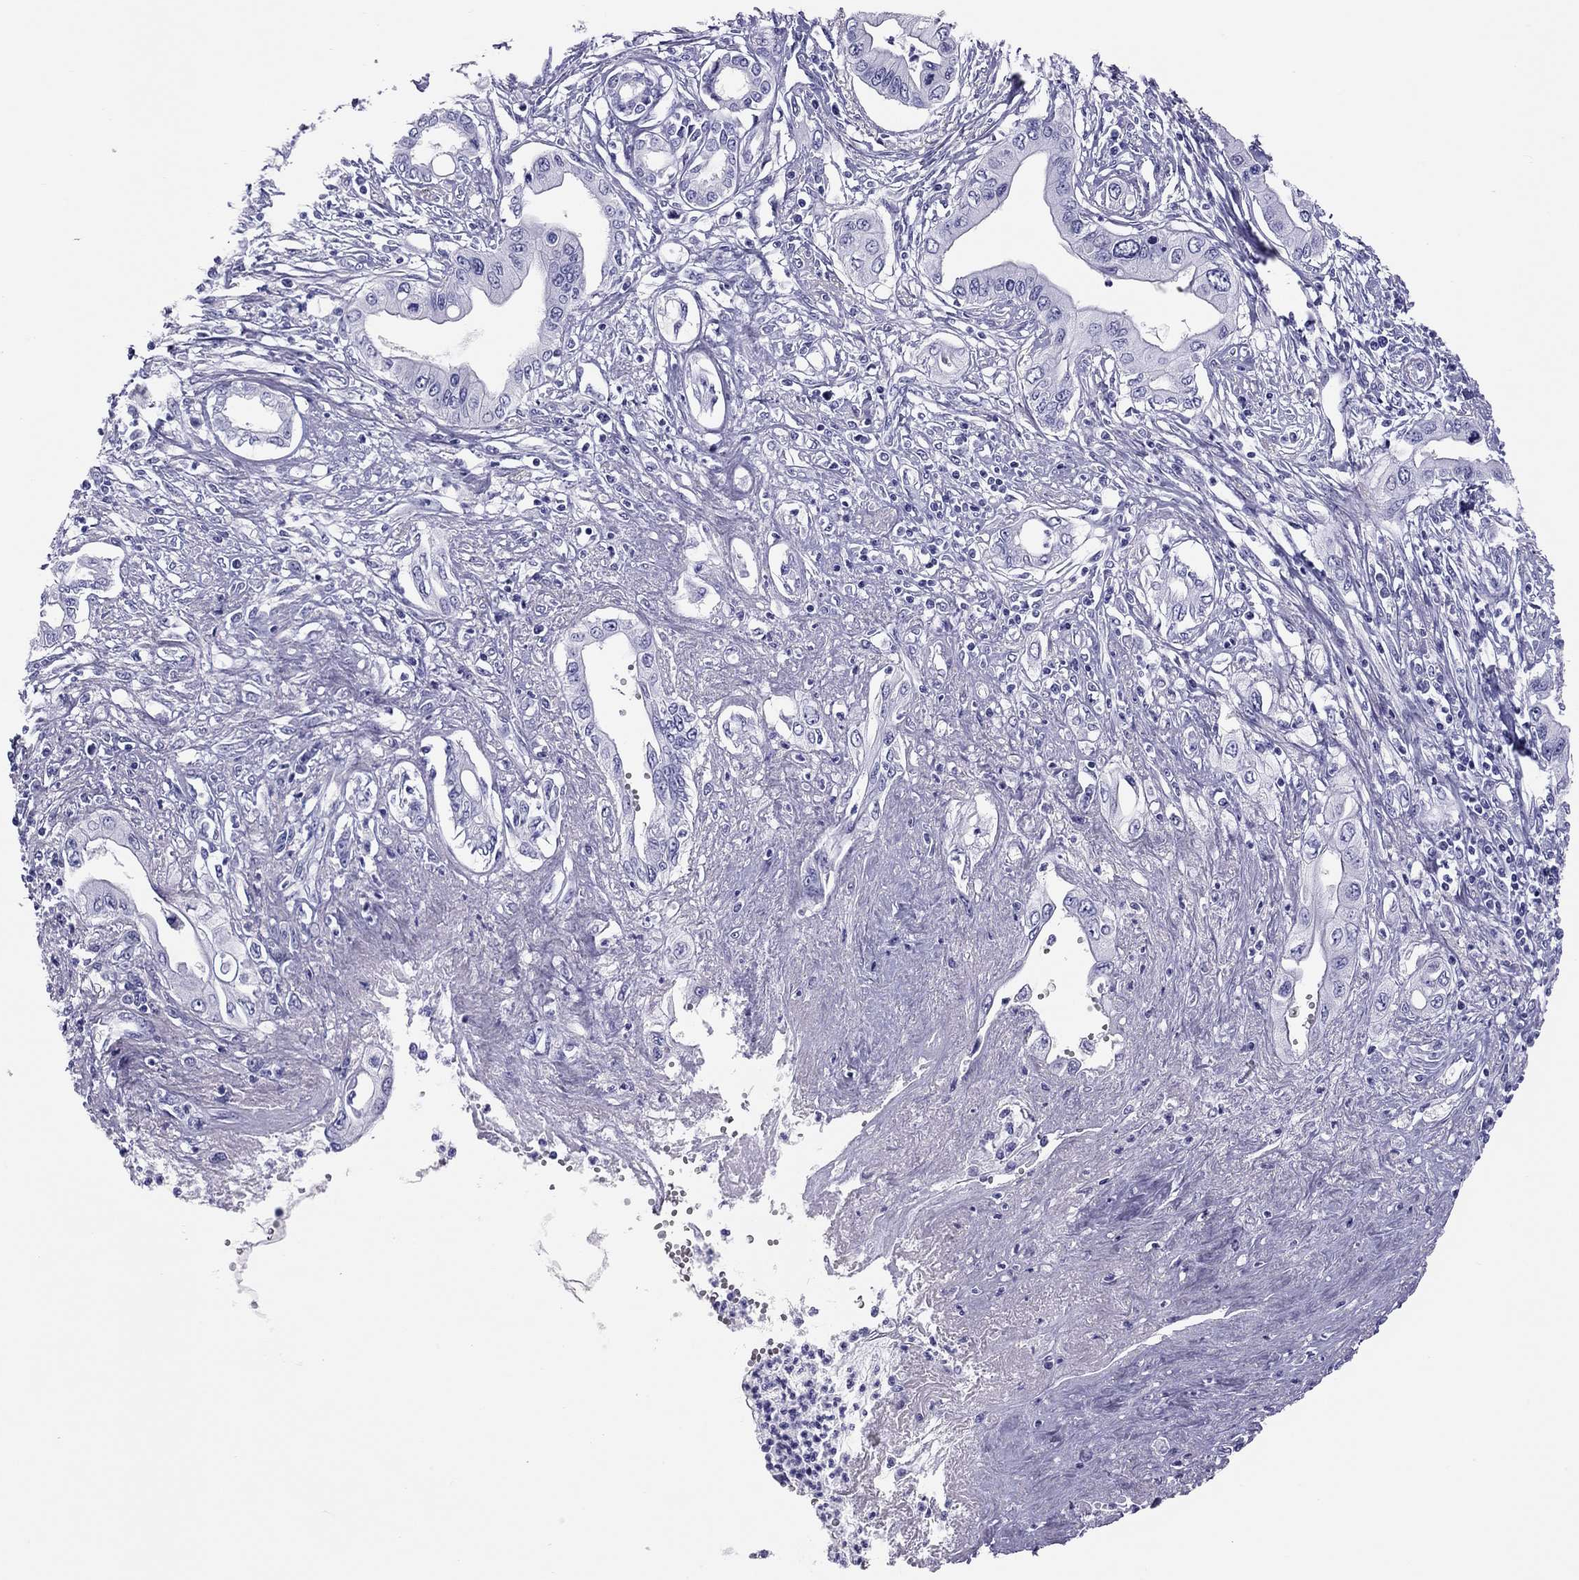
{"staining": {"intensity": "negative", "quantity": "none", "location": "none"}, "tissue": "pancreatic cancer", "cell_type": "Tumor cells", "image_type": "cancer", "snomed": [{"axis": "morphology", "description": "Adenocarcinoma, NOS"}, {"axis": "topography", "description": "Pancreas"}], "caption": "DAB immunohistochemical staining of human pancreatic adenocarcinoma demonstrates no significant positivity in tumor cells.", "gene": "PSMB11", "patient": {"sex": "female", "age": 62}}